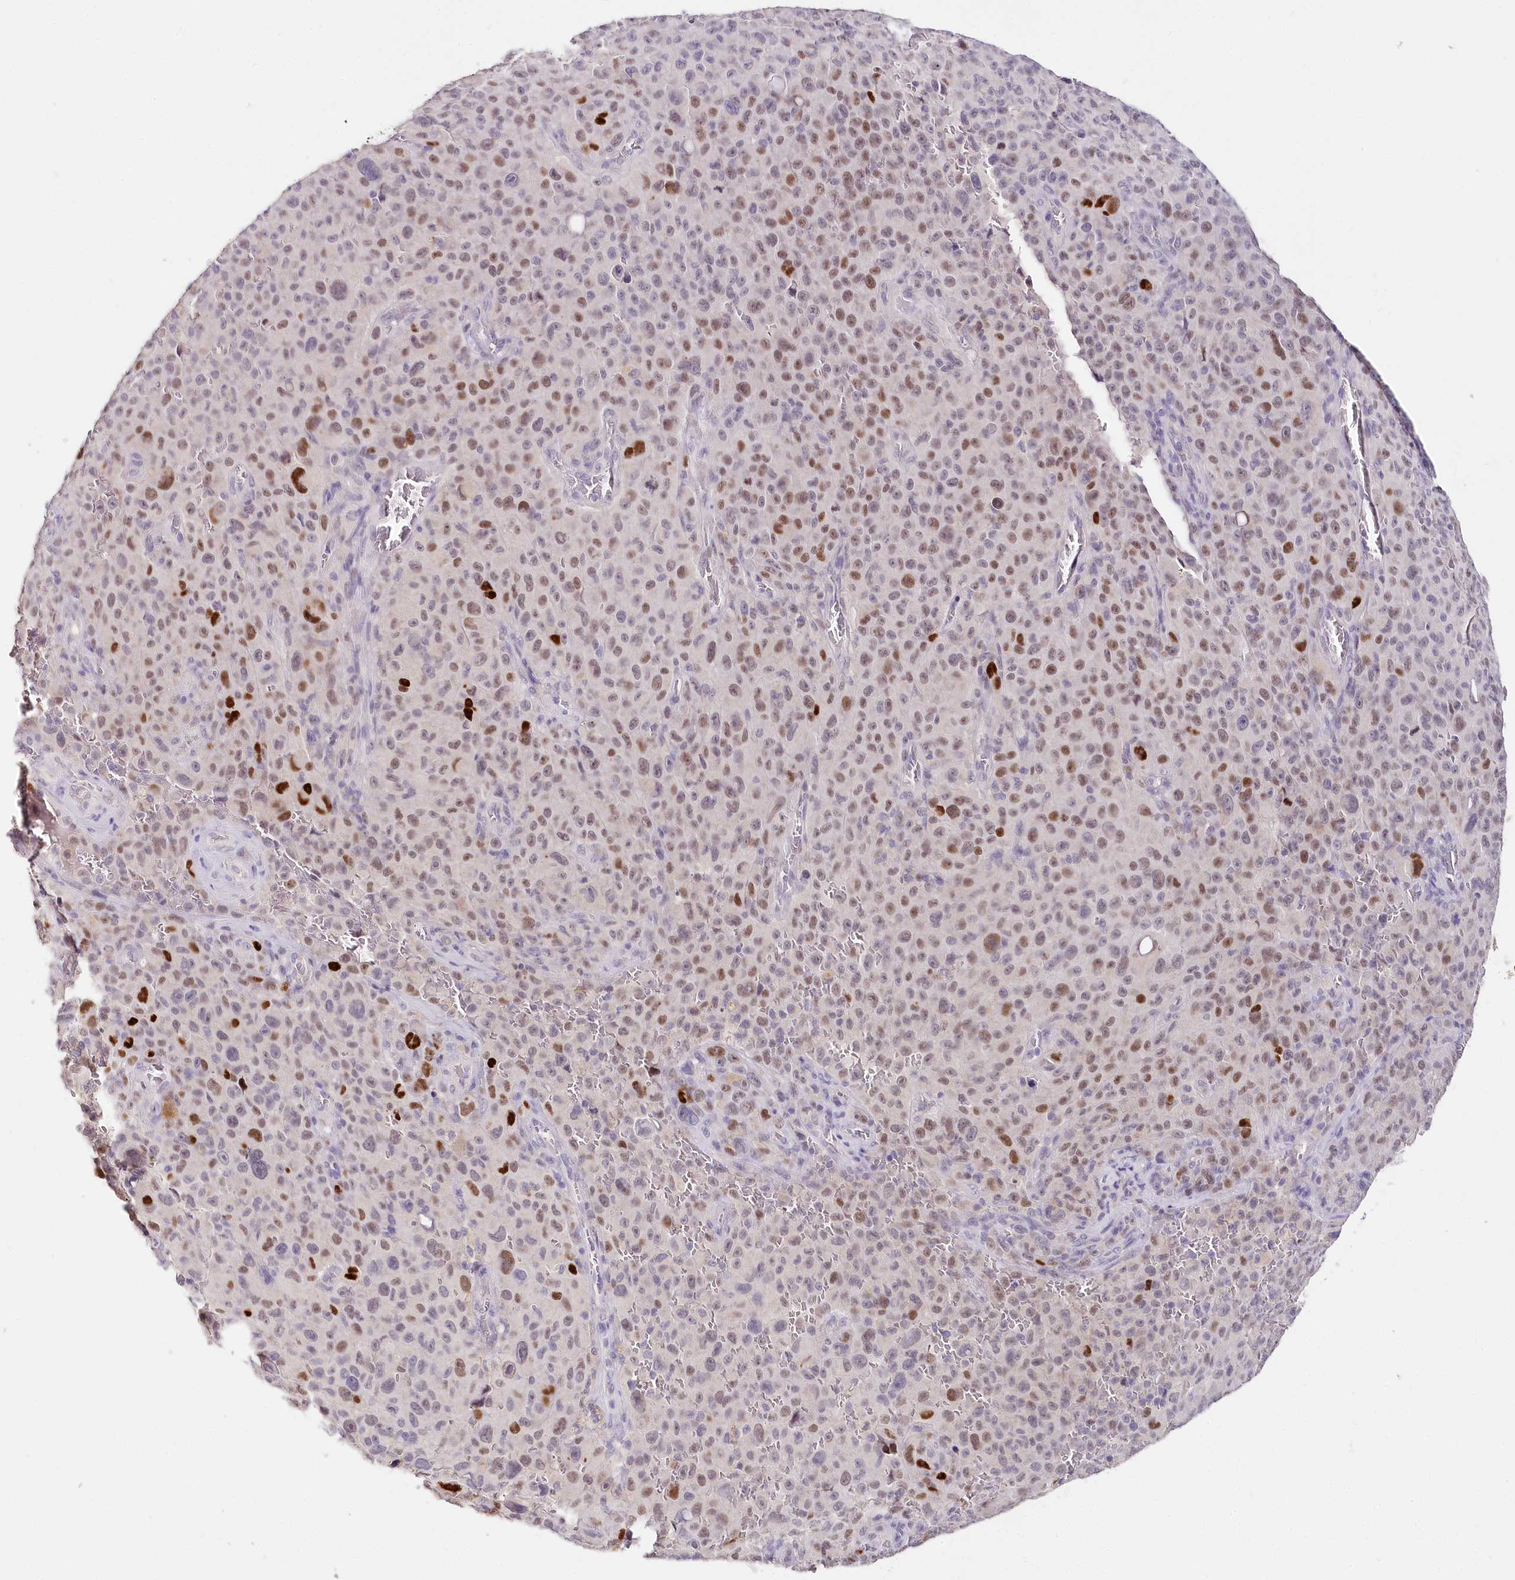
{"staining": {"intensity": "strong", "quantity": "25%-75%", "location": "nuclear"}, "tissue": "melanoma", "cell_type": "Tumor cells", "image_type": "cancer", "snomed": [{"axis": "morphology", "description": "Malignant melanoma, NOS"}, {"axis": "topography", "description": "Skin"}], "caption": "Brown immunohistochemical staining in melanoma exhibits strong nuclear expression in approximately 25%-75% of tumor cells.", "gene": "TP53", "patient": {"sex": "female", "age": 82}}